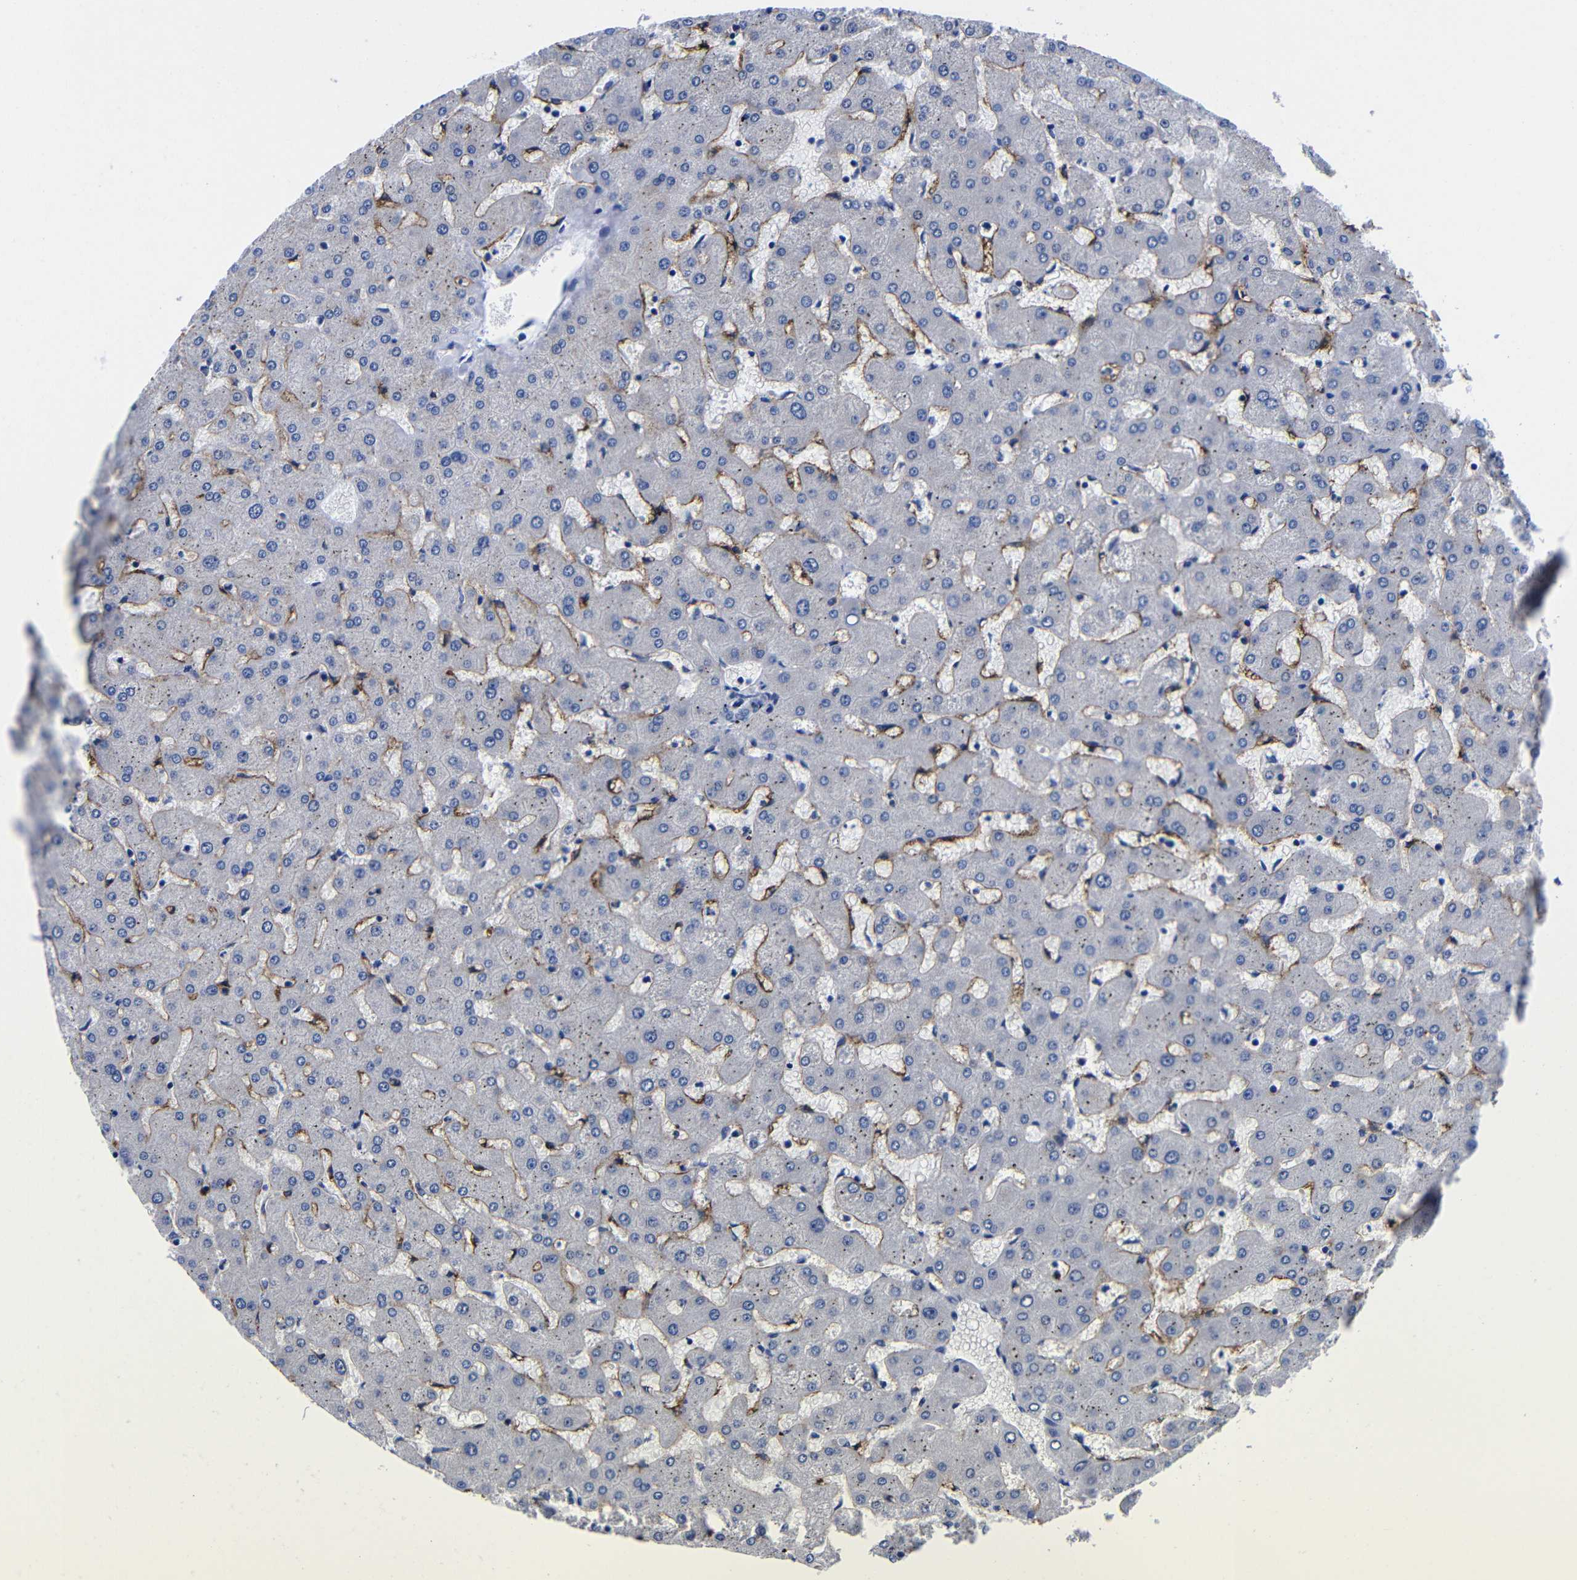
{"staining": {"intensity": "negative", "quantity": "none", "location": "none"}, "tissue": "liver", "cell_type": "Cholangiocytes", "image_type": "normal", "snomed": [{"axis": "morphology", "description": "Normal tissue, NOS"}, {"axis": "topography", "description": "Liver"}], "caption": "Micrograph shows no significant protein expression in cholangiocytes of normal liver. (DAB immunohistochemistry, high magnification).", "gene": "CLEC4G", "patient": {"sex": "female", "age": 63}}